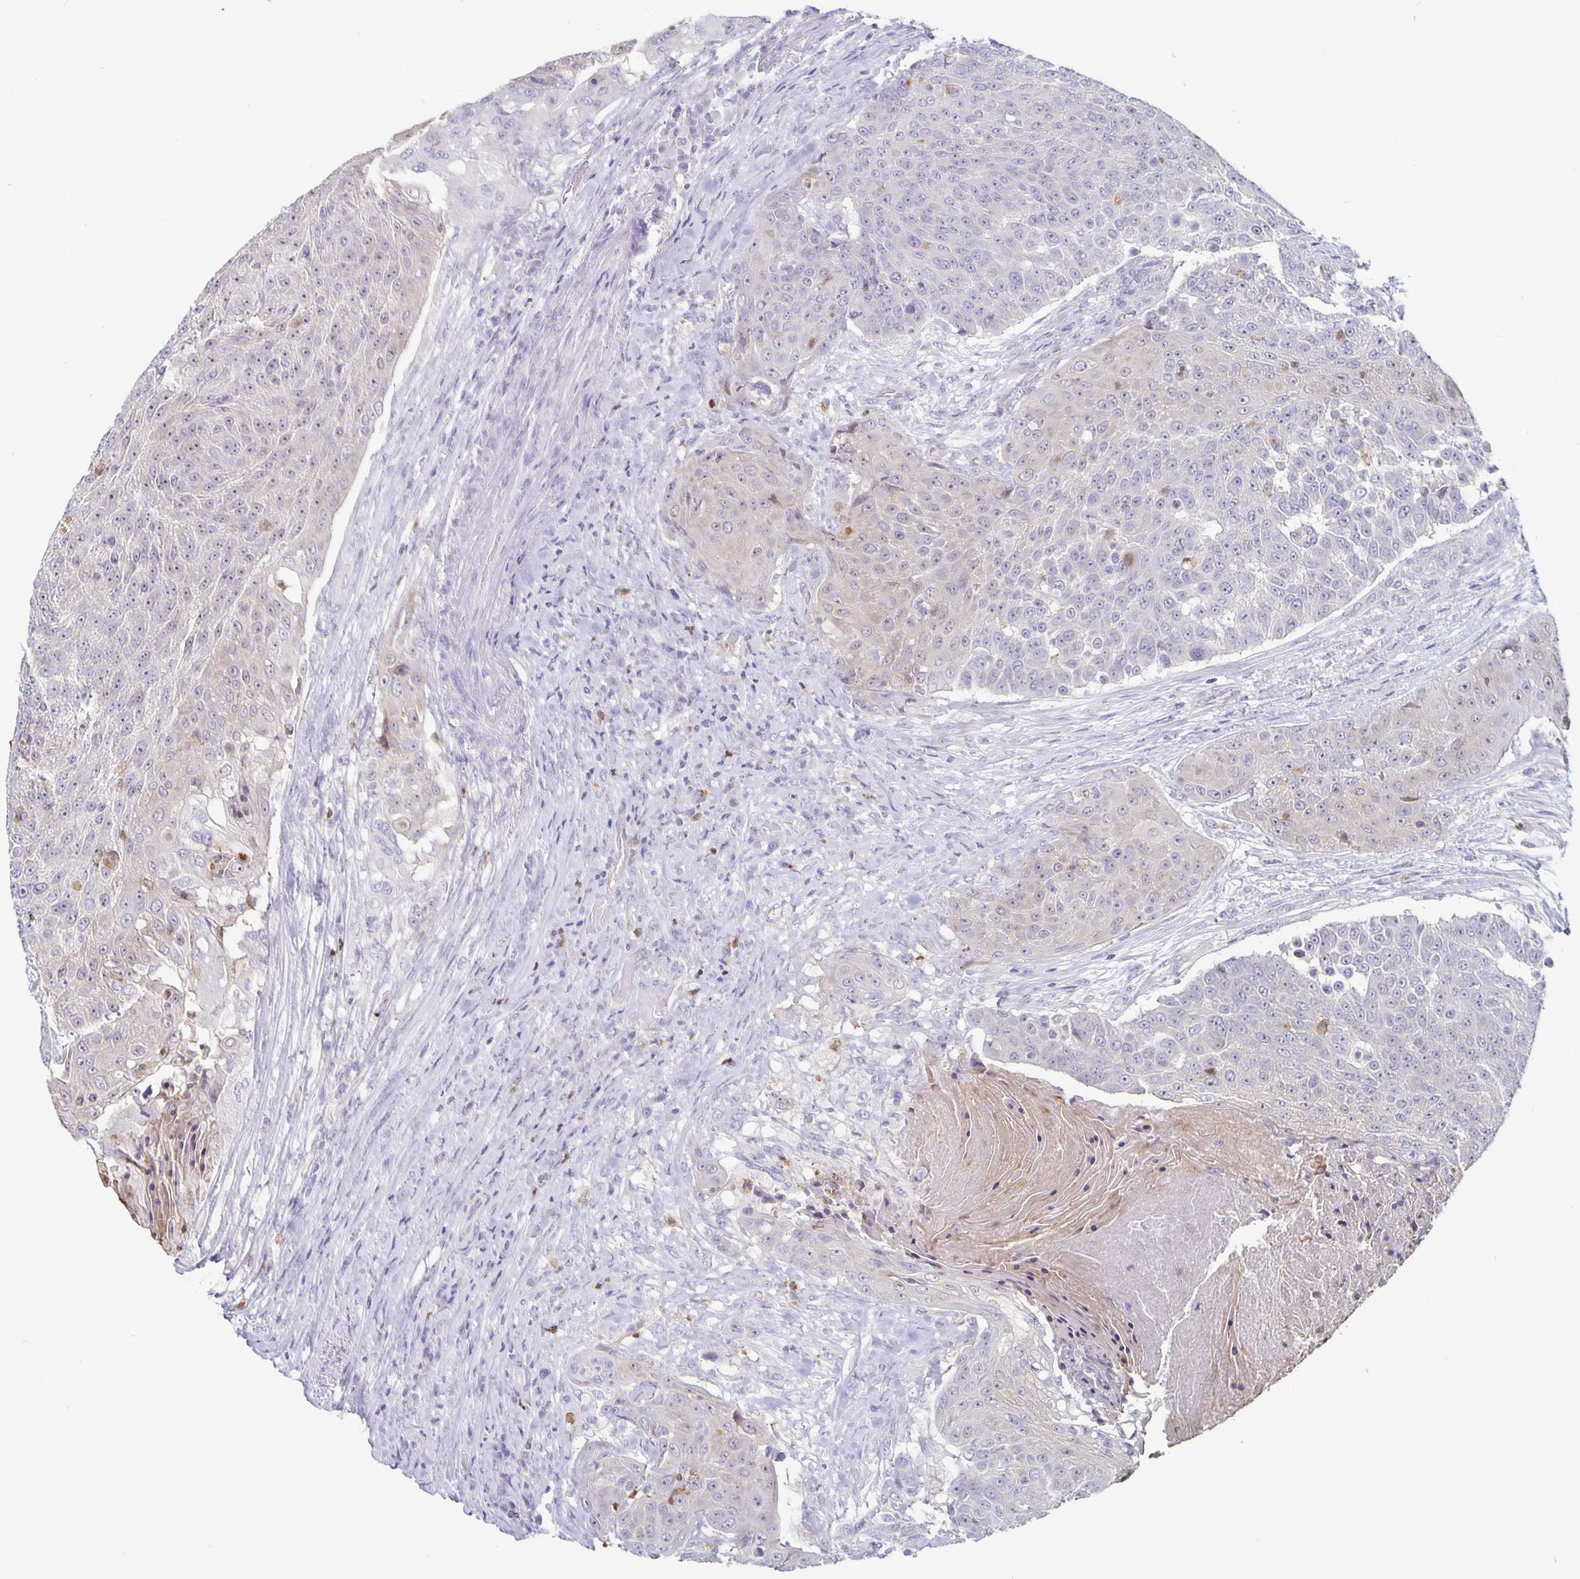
{"staining": {"intensity": "weak", "quantity": "<25%", "location": "nuclear"}, "tissue": "urothelial cancer", "cell_type": "Tumor cells", "image_type": "cancer", "snomed": [{"axis": "morphology", "description": "Urothelial carcinoma, High grade"}, {"axis": "topography", "description": "Urinary bladder"}], "caption": "An immunohistochemistry micrograph of urothelial cancer is shown. There is no staining in tumor cells of urothelial cancer.", "gene": "PLCB3", "patient": {"sex": "female", "age": 63}}